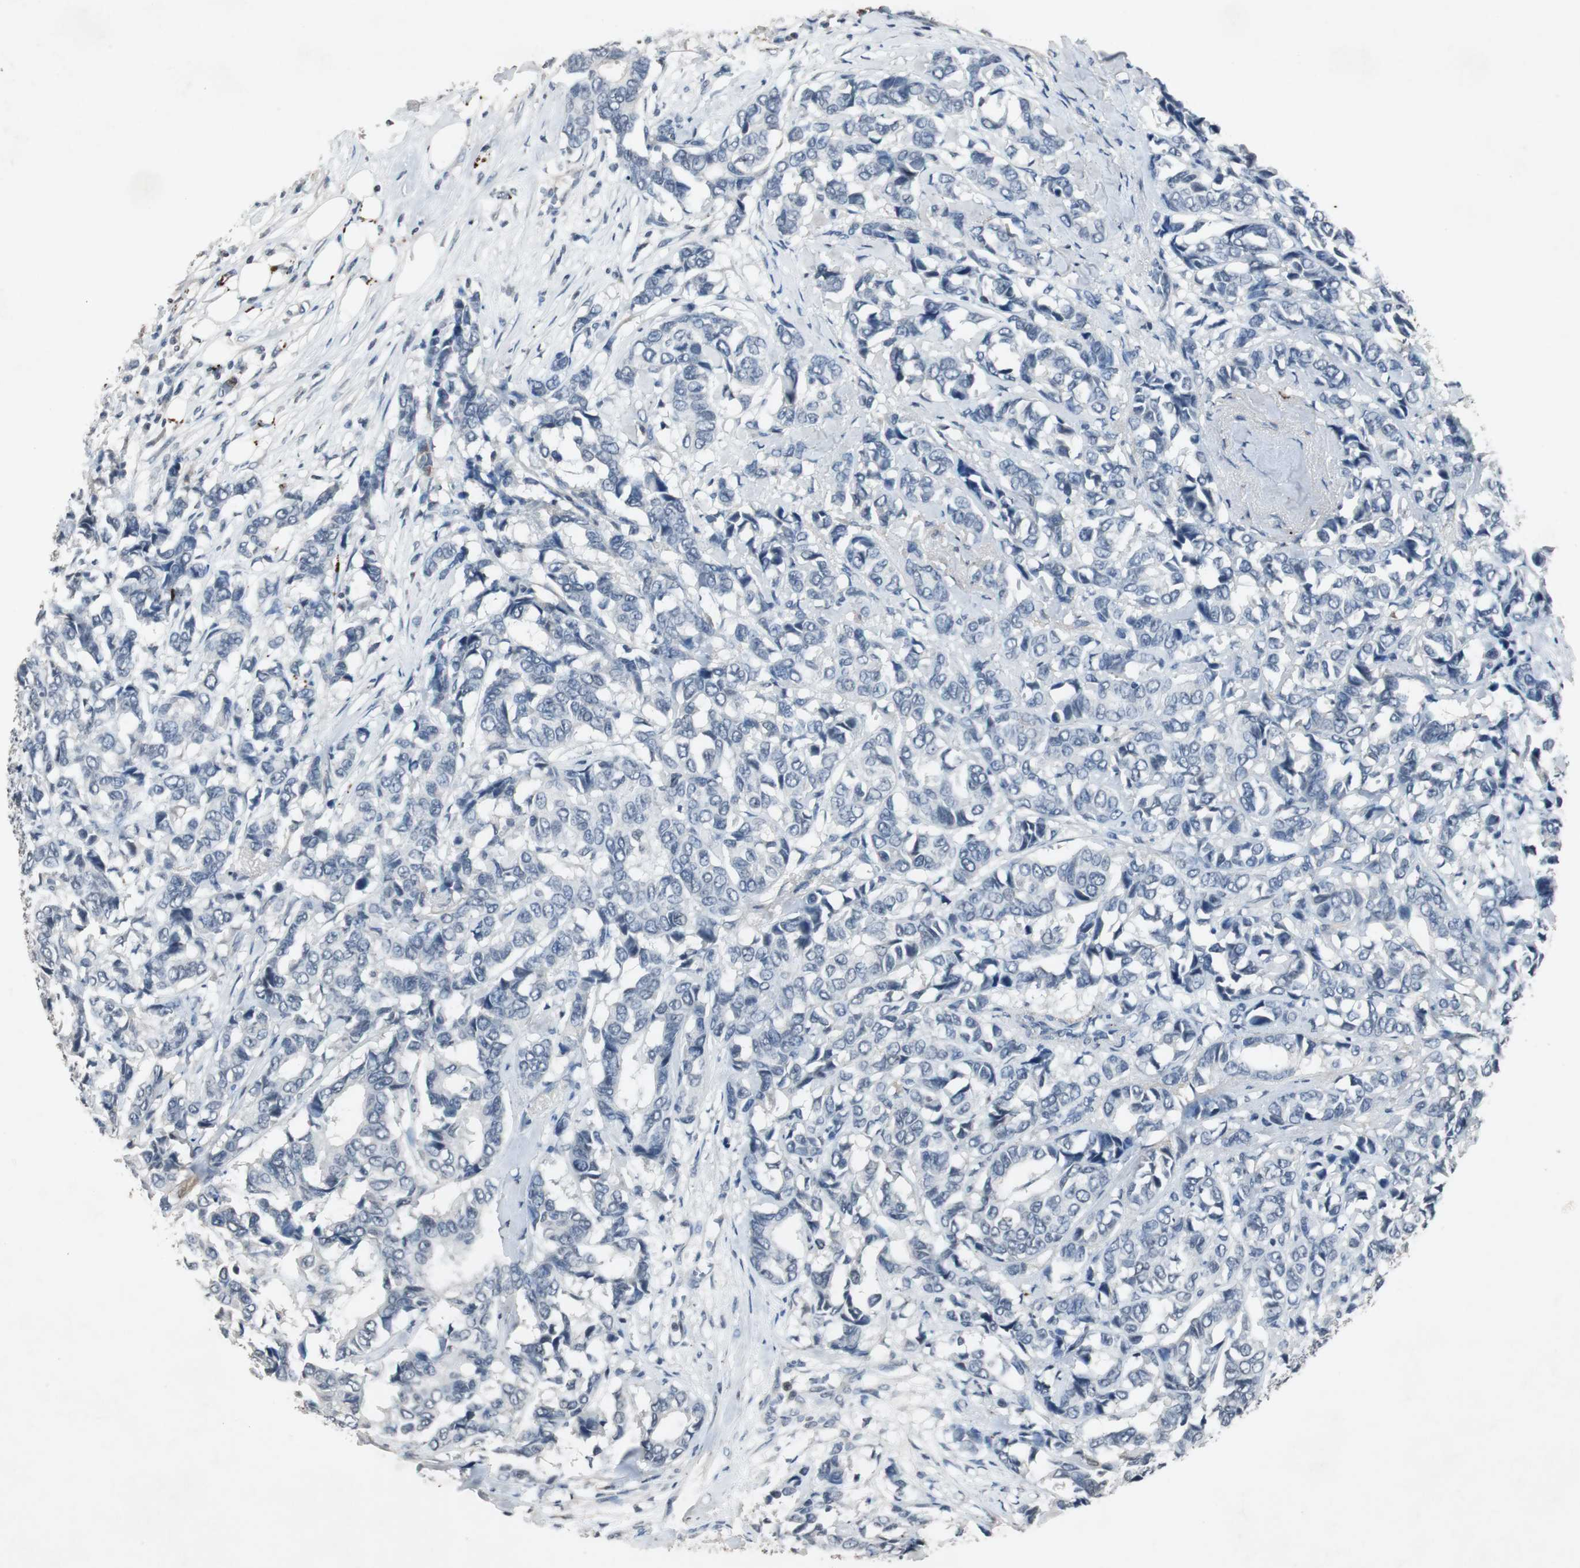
{"staining": {"intensity": "negative", "quantity": "none", "location": "none"}, "tissue": "breast cancer", "cell_type": "Tumor cells", "image_type": "cancer", "snomed": [{"axis": "morphology", "description": "Duct carcinoma"}, {"axis": "topography", "description": "Breast"}], "caption": "A micrograph of human breast infiltrating ductal carcinoma is negative for staining in tumor cells.", "gene": "ADNP2", "patient": {"sex": "female", "age": 87}}